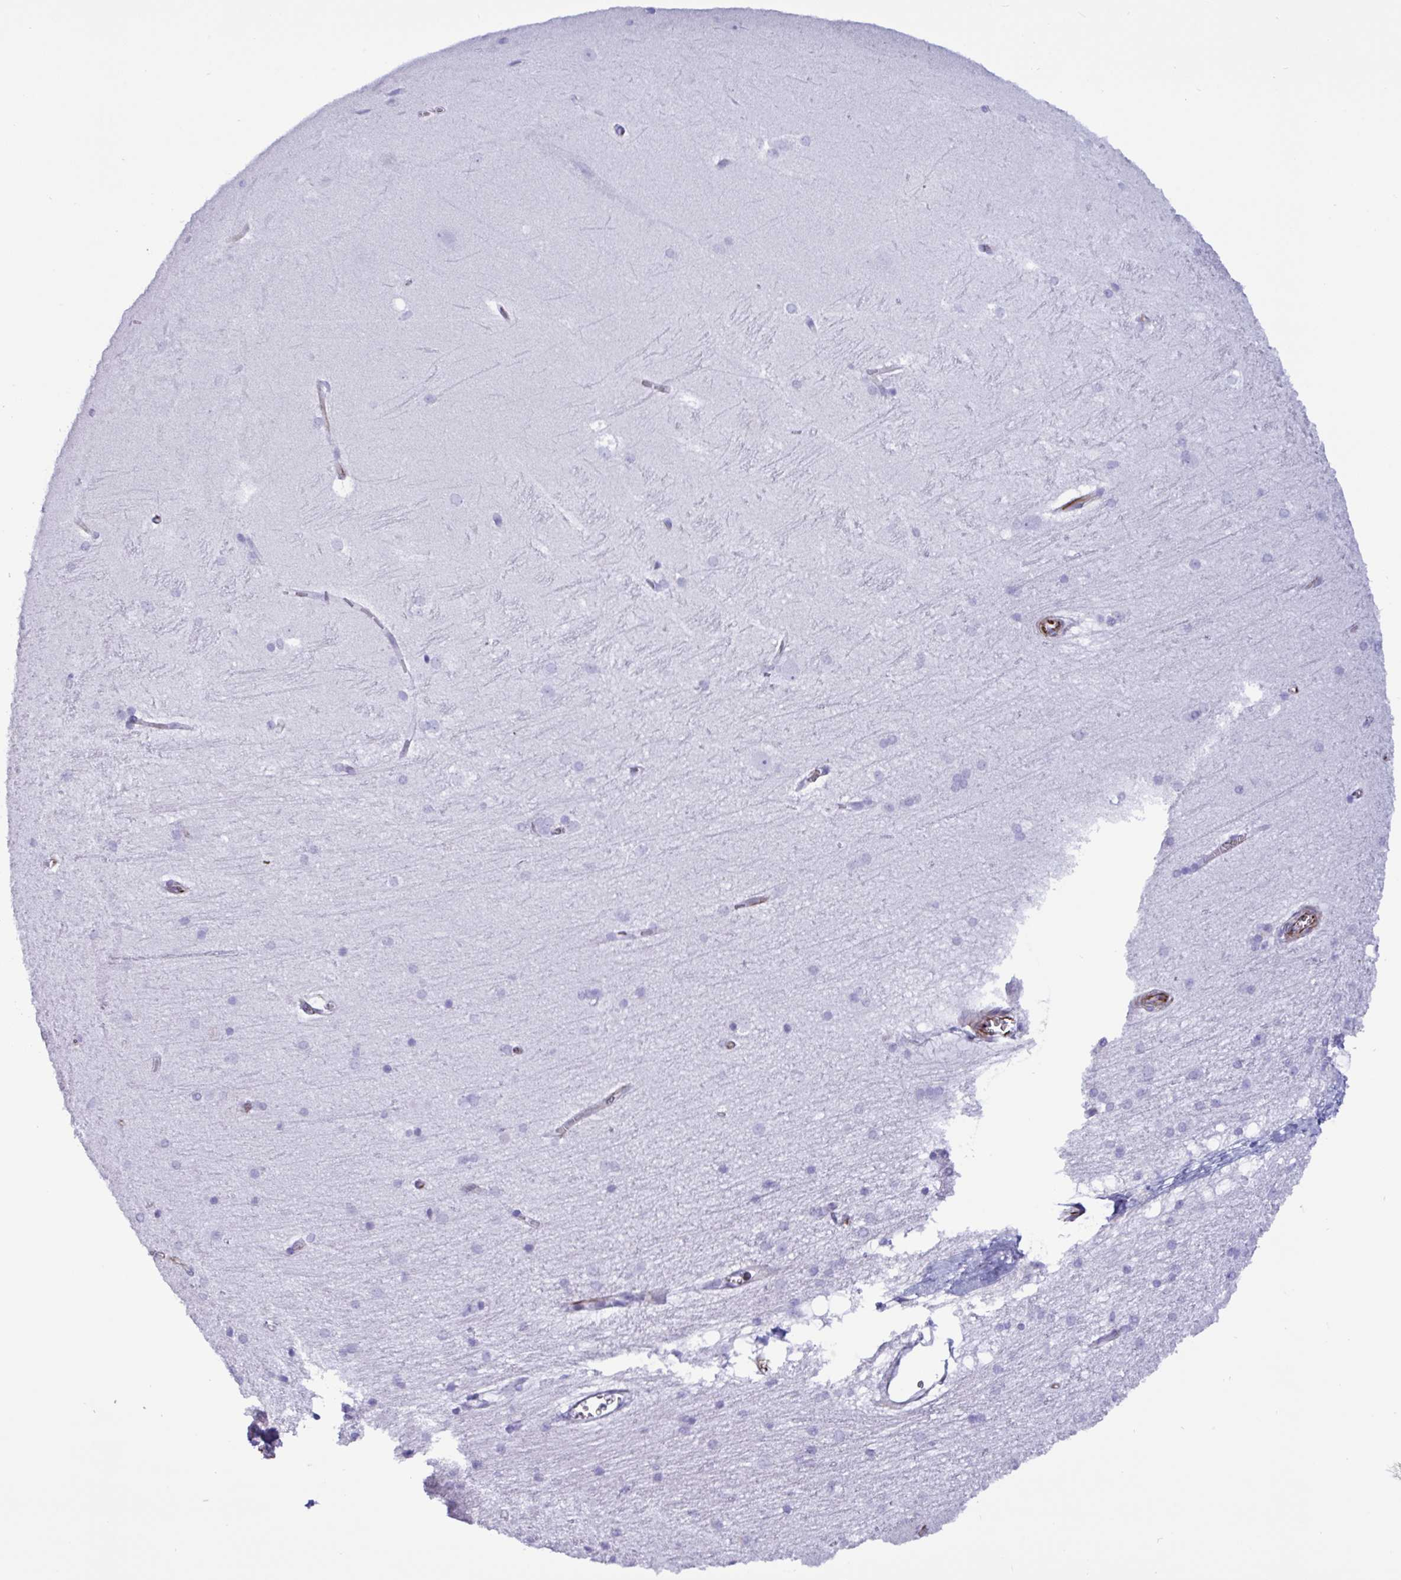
{"staining": {"intensity": "strong", "quantity": "<25%", "location": "cytoplasmic/membranous"}, "tissue": "hippocampus", "cell_type": "Glial cells", "image_type": "normal", "snomed": [{"axis": "morphology", "description": "Normal tissue, NOS"}, {"axis": "topography", "description": "Cerebral cortex"}, {"axis": "topography", "description": "Hippocampus"}], "caption": "A brown stain labels strong cytoplasmic/membranous staining of a protein in glial cells of normal human hippocampus. (DAB IHC, brown staining for protein, blue staining for nuclei).", "gene": "SMAD5", "patient": {"sex": "female", "age": 19}}